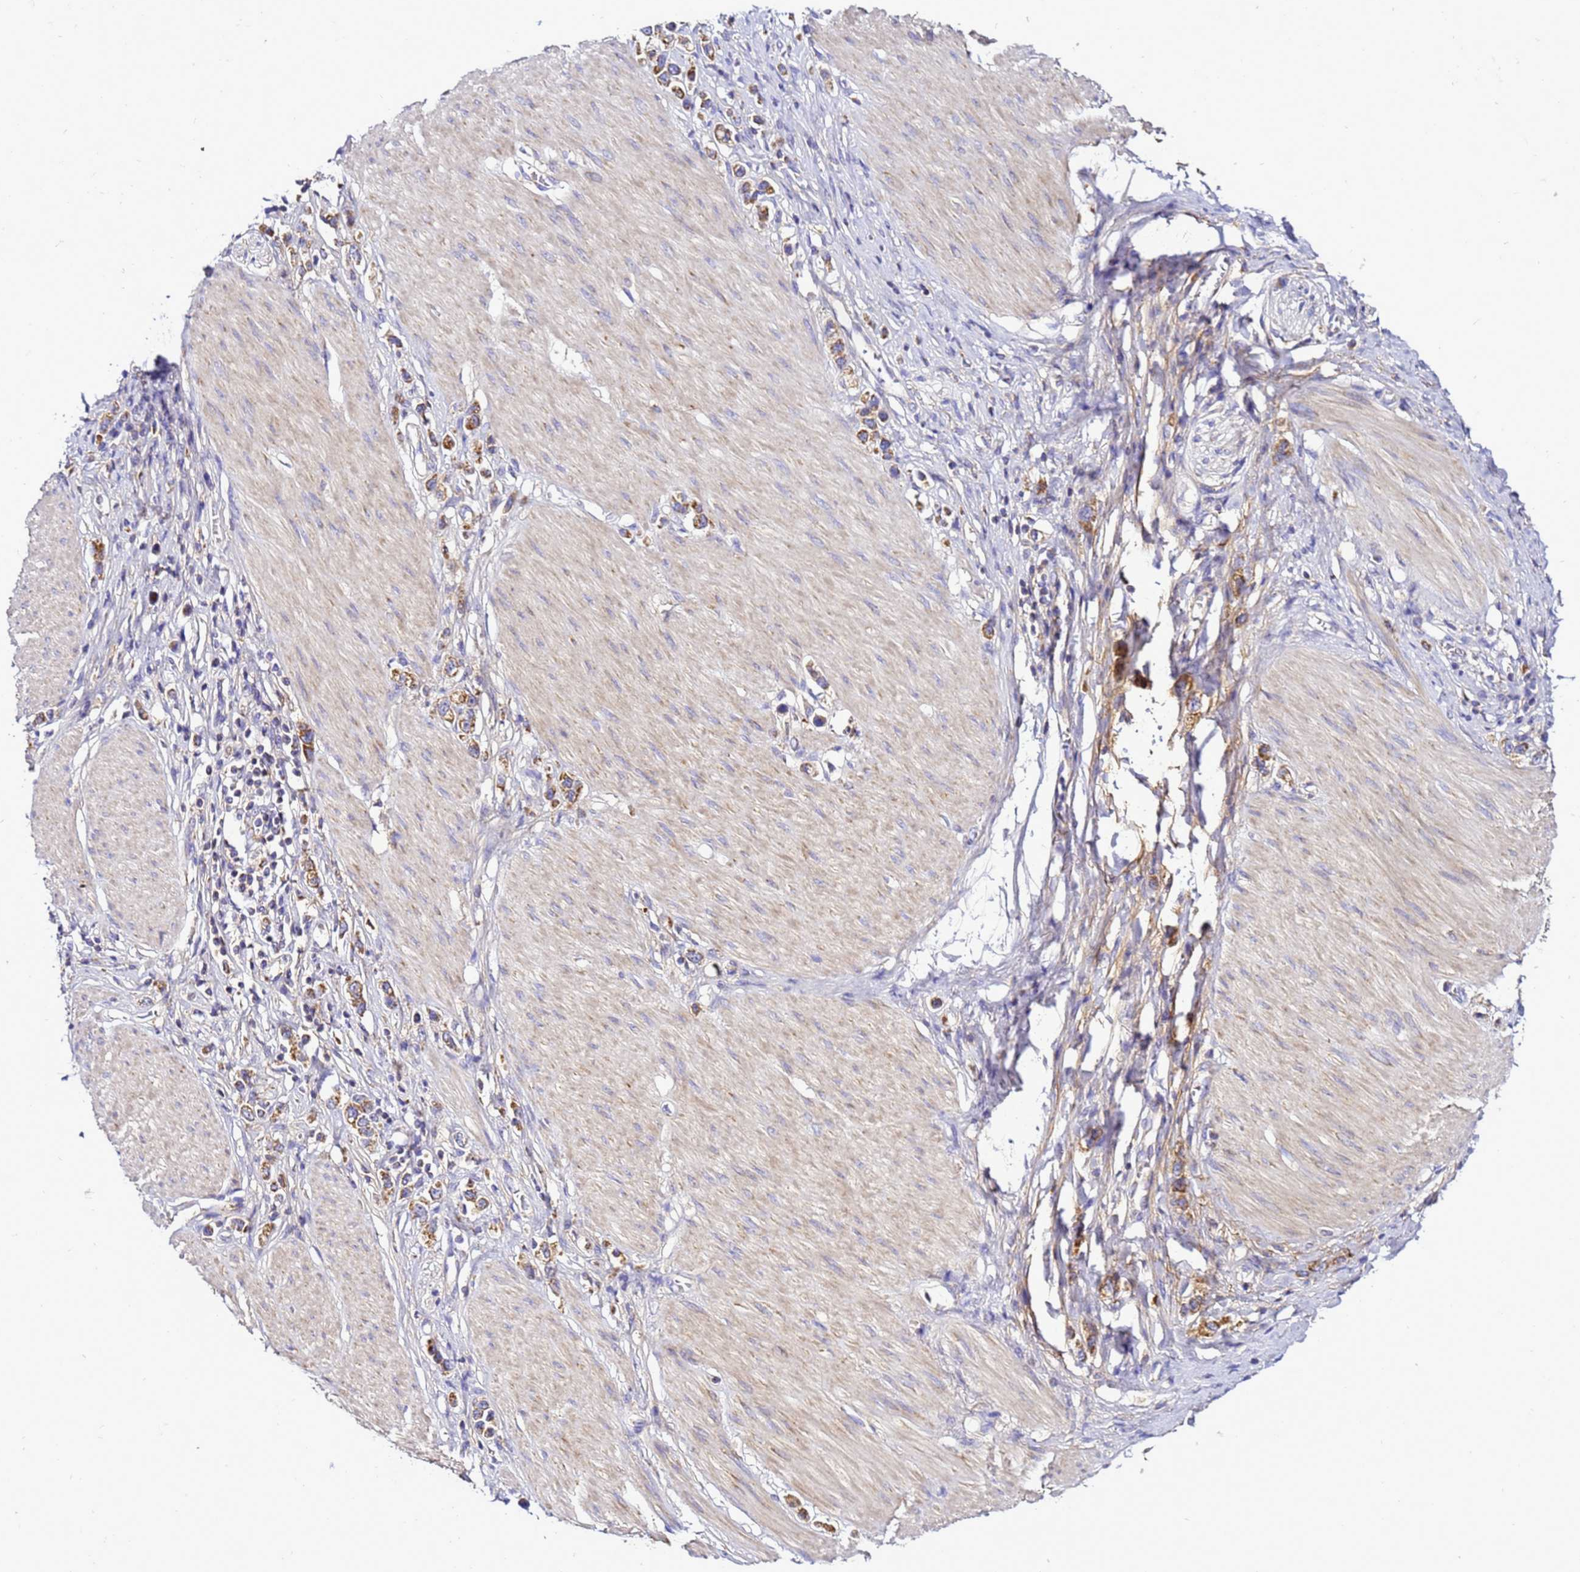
{"staining": {"intensity": "moderate", "quantity": ">75%", "location": "cytoplasmic/membranous"}, "tissue": "stomach cancer", "cell_type": "Tumor cells", "image_type": "cancer", "snomed": [{"axis": "morphology", "description": "Adenocarcinoma, NOS"}, {"axis": "topography", "description": "Stomach"}], "caption": "Immunohistochemical staining of stomach cancer (adenocarcinoma) reveals medium levels of moderate cytoplasmic/membranous staining in approximately >75% of tumor cells.", "gene": "HIGD2A", "patient": {"sex": "female", "age": 65}}